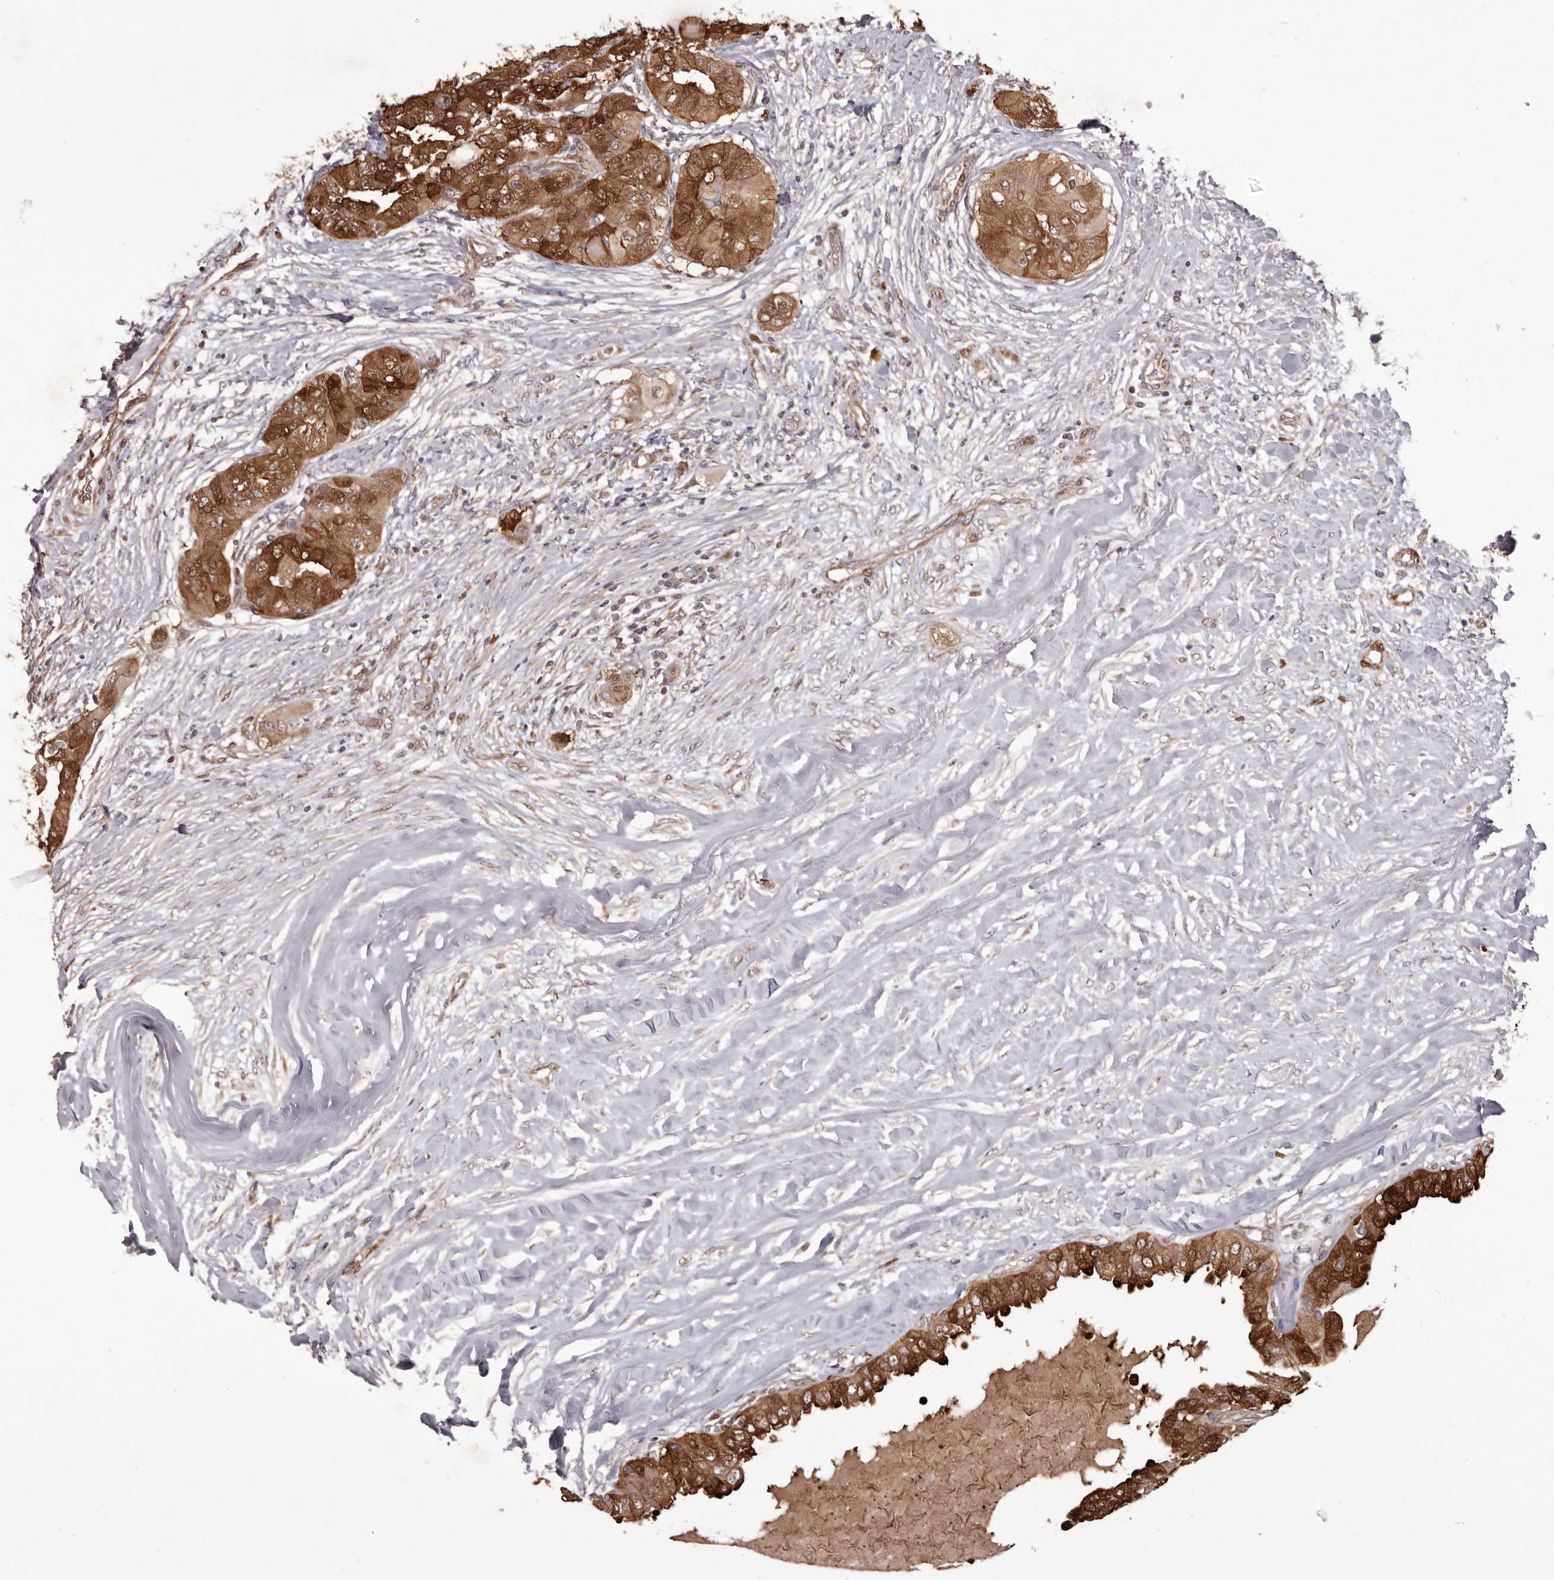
{"staining": {"intensity": "strong", "quantity": ">75%", "location": "cytoplasmic/membranous,nuclear"}, "tissue": "thyroid cancer", "cell_type": "Tumor cells", "image_type": "cancer", "snomed": [{"axis": "morphology", "description": "Papillary adenocarcinoma, NOS"}, {"axis": "topography", "description": "Thyroid gland"}], "caption": "Protein staining reveals strong cytoplasmic/membranous and nuclear staining in about >75% of tumor cells in papillary adenocarcinoma (thyroid).", "gene": "GFOD1", "patient": {"sex": "female", "age": 59}}